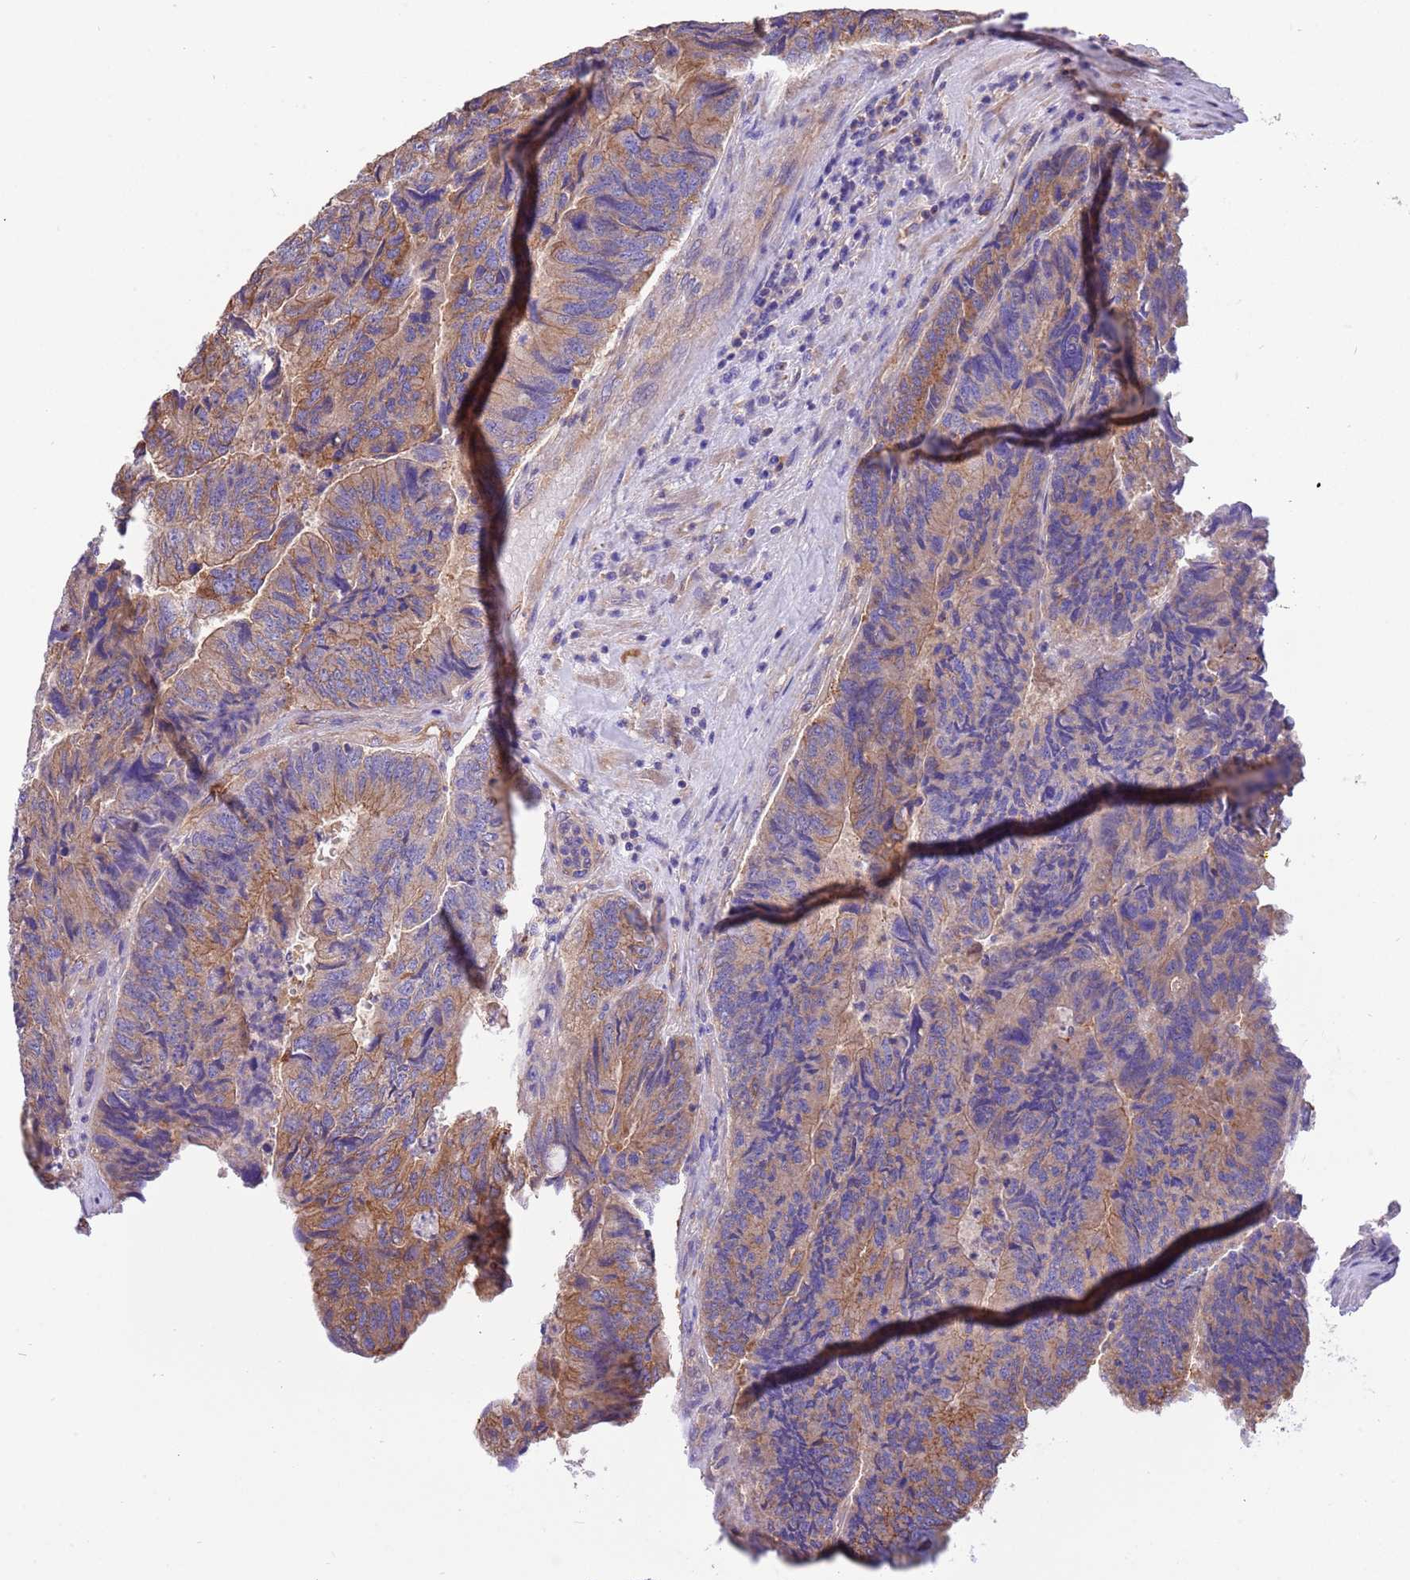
{"staining": {"intensity": "moderate", "quantity": "25%-75%", "location": "cytoplasmic/membranous"}, "tissue": "colorectal cancer", "cell_type": "Tumor cells", "image_type": "cancer", "snomed": [{"axis": "morphology", "description": "Adenocarcinoma, NOS"}, {"axis": "topography", "description": "Colon"}], "caption": "Adenocarcinoma (colorectal) stained for a protein demonstrates moderate cytoplasmic/membranous positivity in tumor cells.", "gene": "NAALADL1", "patient": {"sex": "female", "age": 67}}